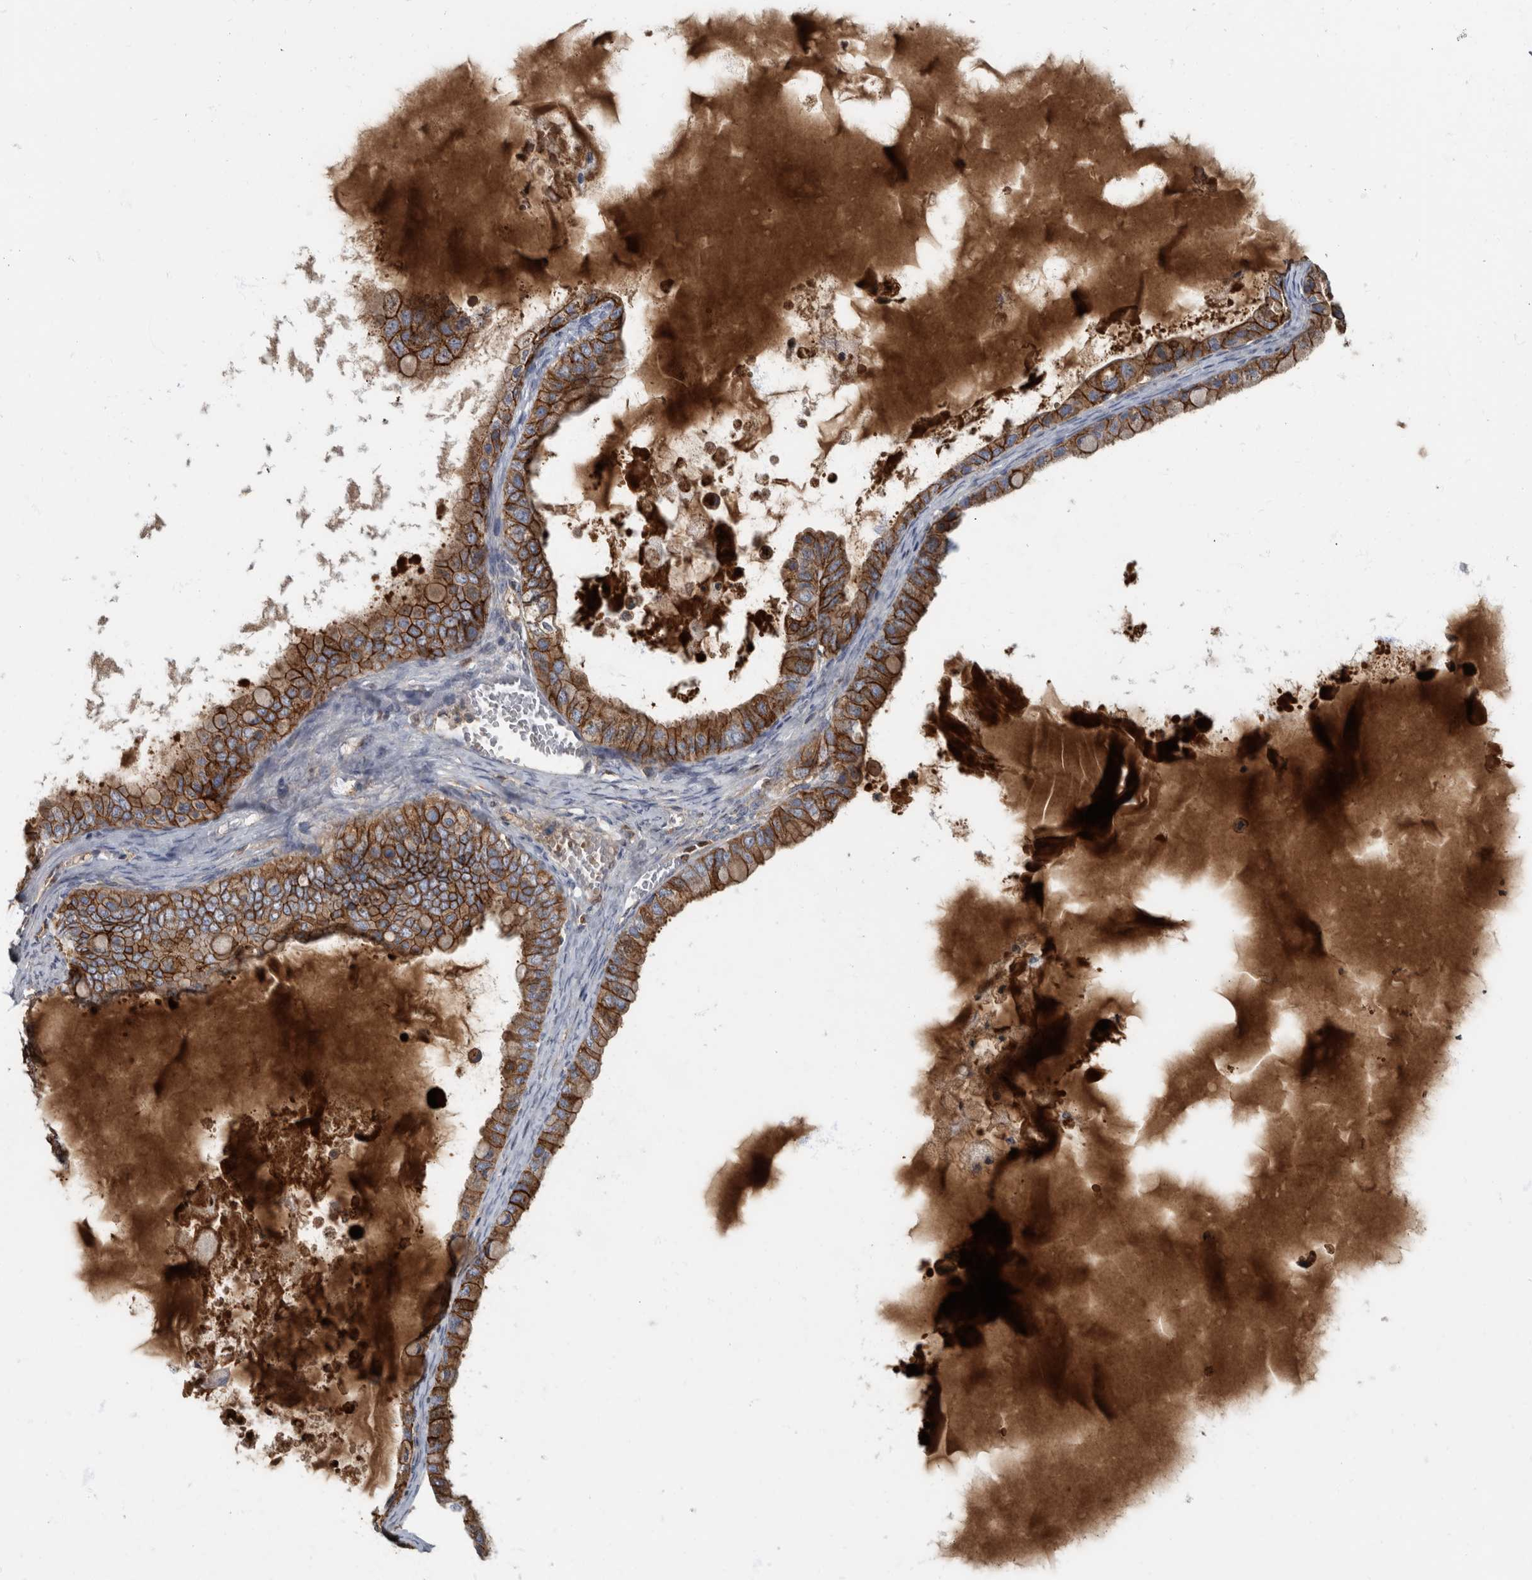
{"staining": {"intensity": "strong", "quantity": ">75%", "location": "cytoplasmic/membranous"}, "tissue": "ovarian cancer", "cell_type": "Tumor cells", "image_type": "cancer", "snomed": [{"axis": "morphology", "description": "Cystadenocarcinoma, mucinous, NOS"}, {"axis": "topography", "description": "Ovary"}], "caption": "Protein analysis of mucinous cystadenocarcinoma (ovarian) tissue displays strong cytoplasmic/membranous expression in about >75% of tumor cells. Using DAB (3,3'-diaminobenzidine) (brown) and hematoxylin (blue) stains, captured at high magnification using brightfield microscopy.", "gene": "DSG2", "patient": {"sex": "female", "age": 80}}